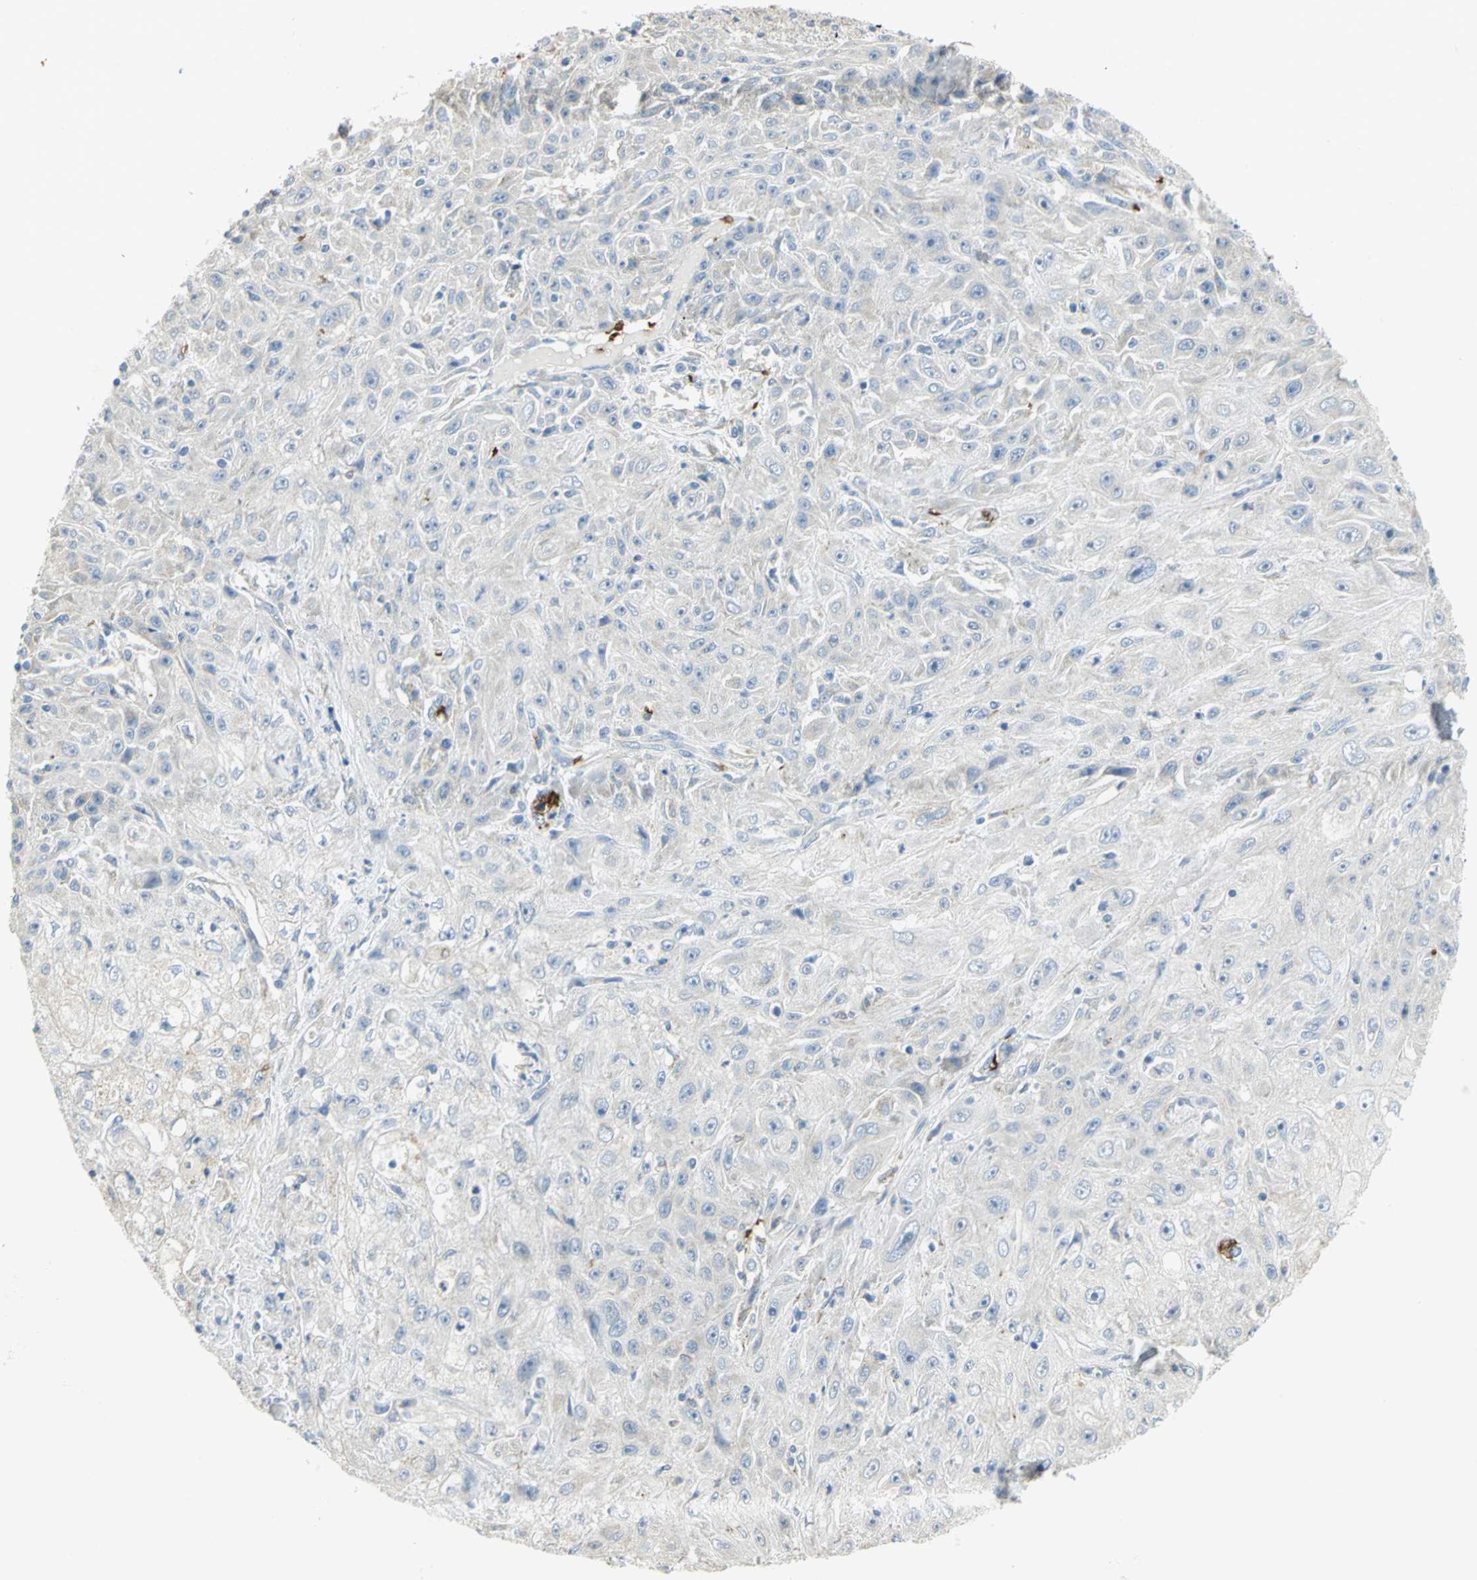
{"staining": {"intensity": "negative", "quantity": "none", "location": "none"}, "tissue": "skin cancer", "cell_type": "Tumor cells", "image_type": "cancer", "snomed": [{"axis": "morphology", "description": "Squamous cell carcinoma, NOS"}, {"axis": "topography", "description": "Skin"}], "caption": "Immunohistochemistry histopathology image of neoplastic tissue: skin cancer (squamous cell carcinoma) stained with DAB (3,3'-diaminobenzidine) shows no significant protein positivity in tumor cells.", "gene": "ANK1", "patient": {"sex": "male", "age": 75}}